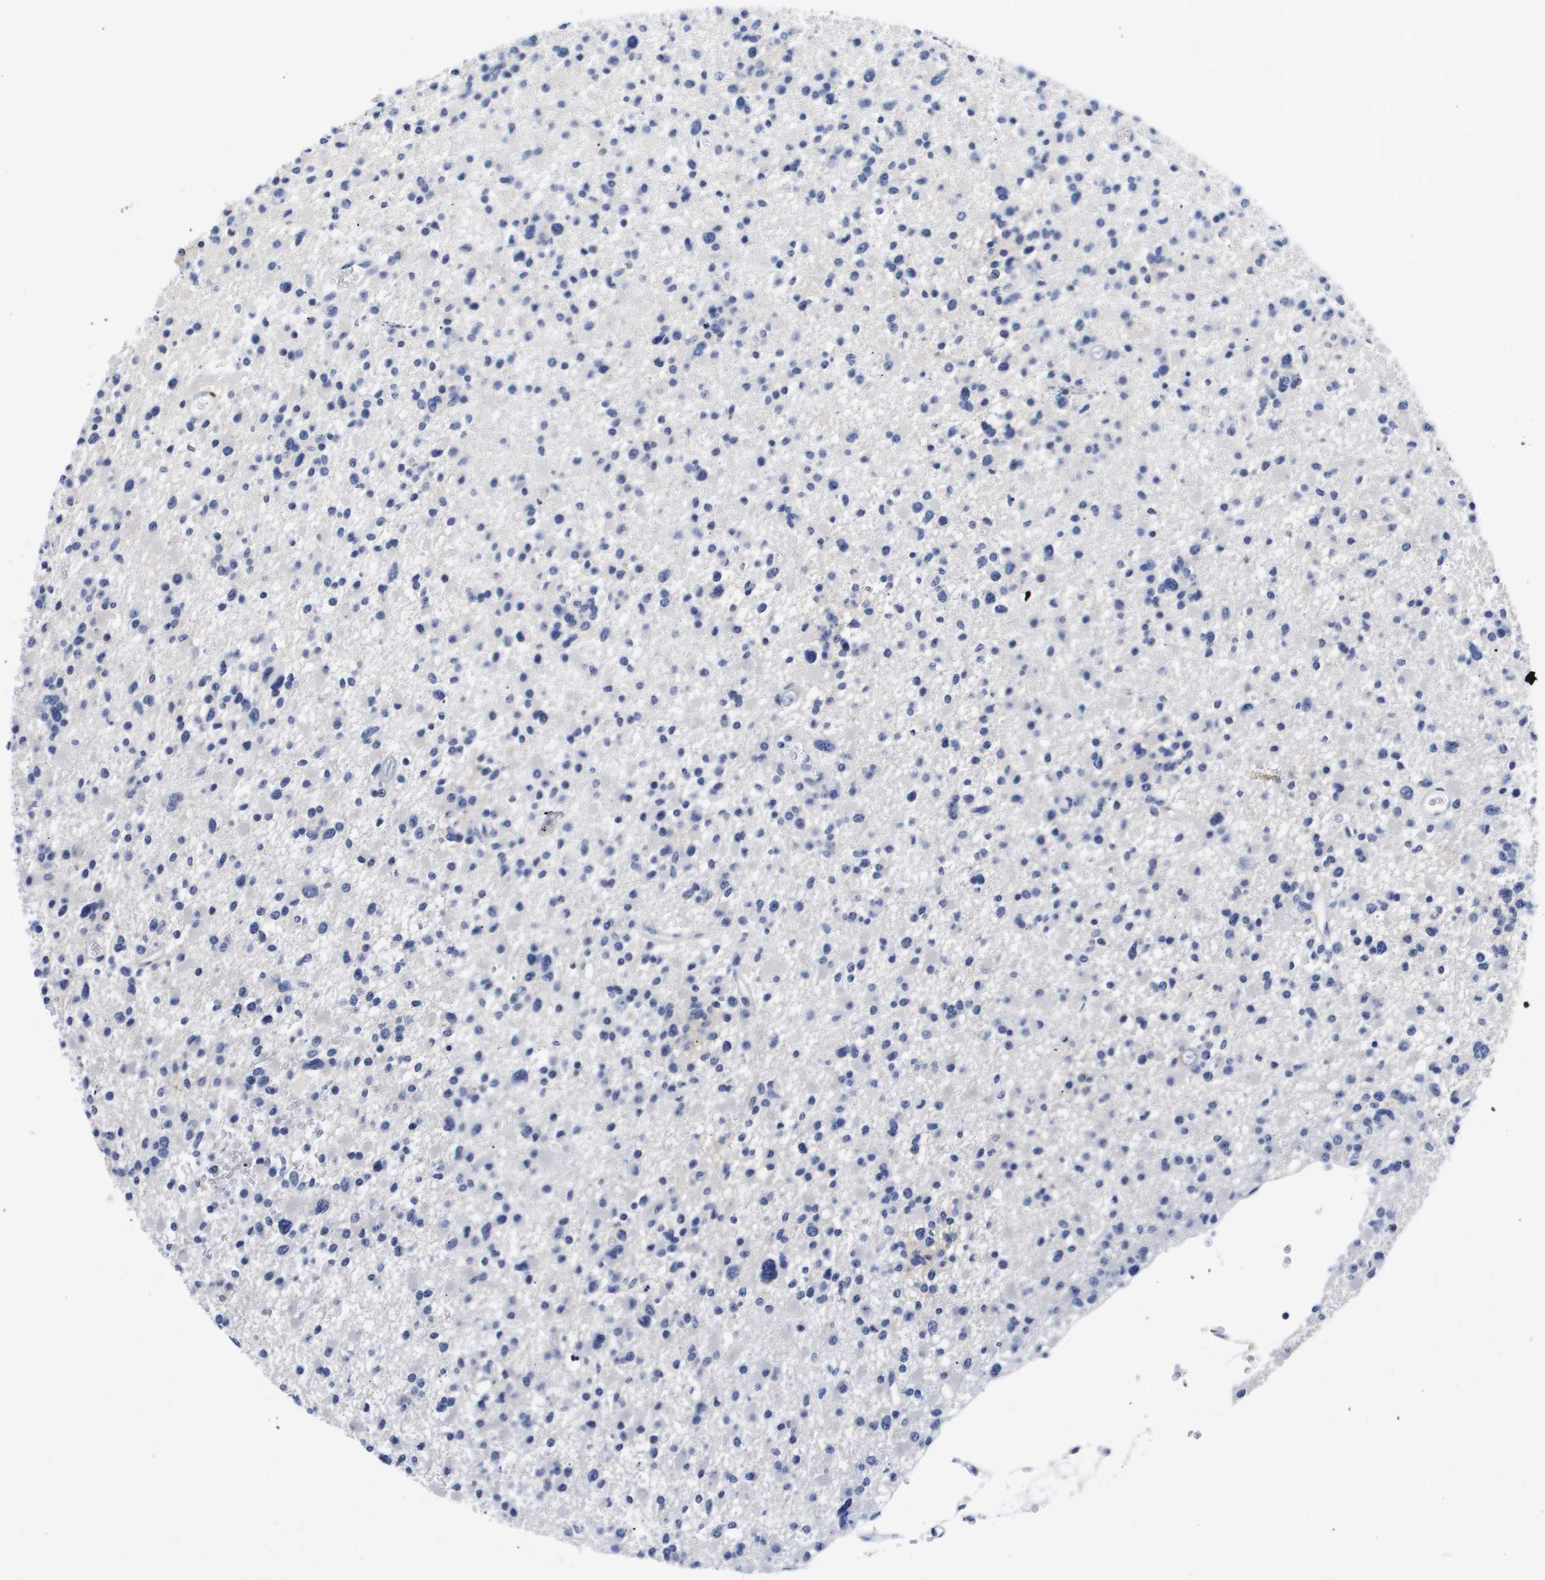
{"staining": {"intensity": "negative", "quantity": "none", "location": "none"}, "tissue": "glioma", "cell_type": "Tumor cells", "image_type": "cancer", "snomed": [{"axis": "morphology", "description": "Glioma, malignant, Low grade"}, {"axis": "topography", "description": "Brain"}], "caption": "Tumor cells show no significant expression in glioma.", "gene": "ATP6V0A4", "patient": {"sex": "female", "age": 22}}